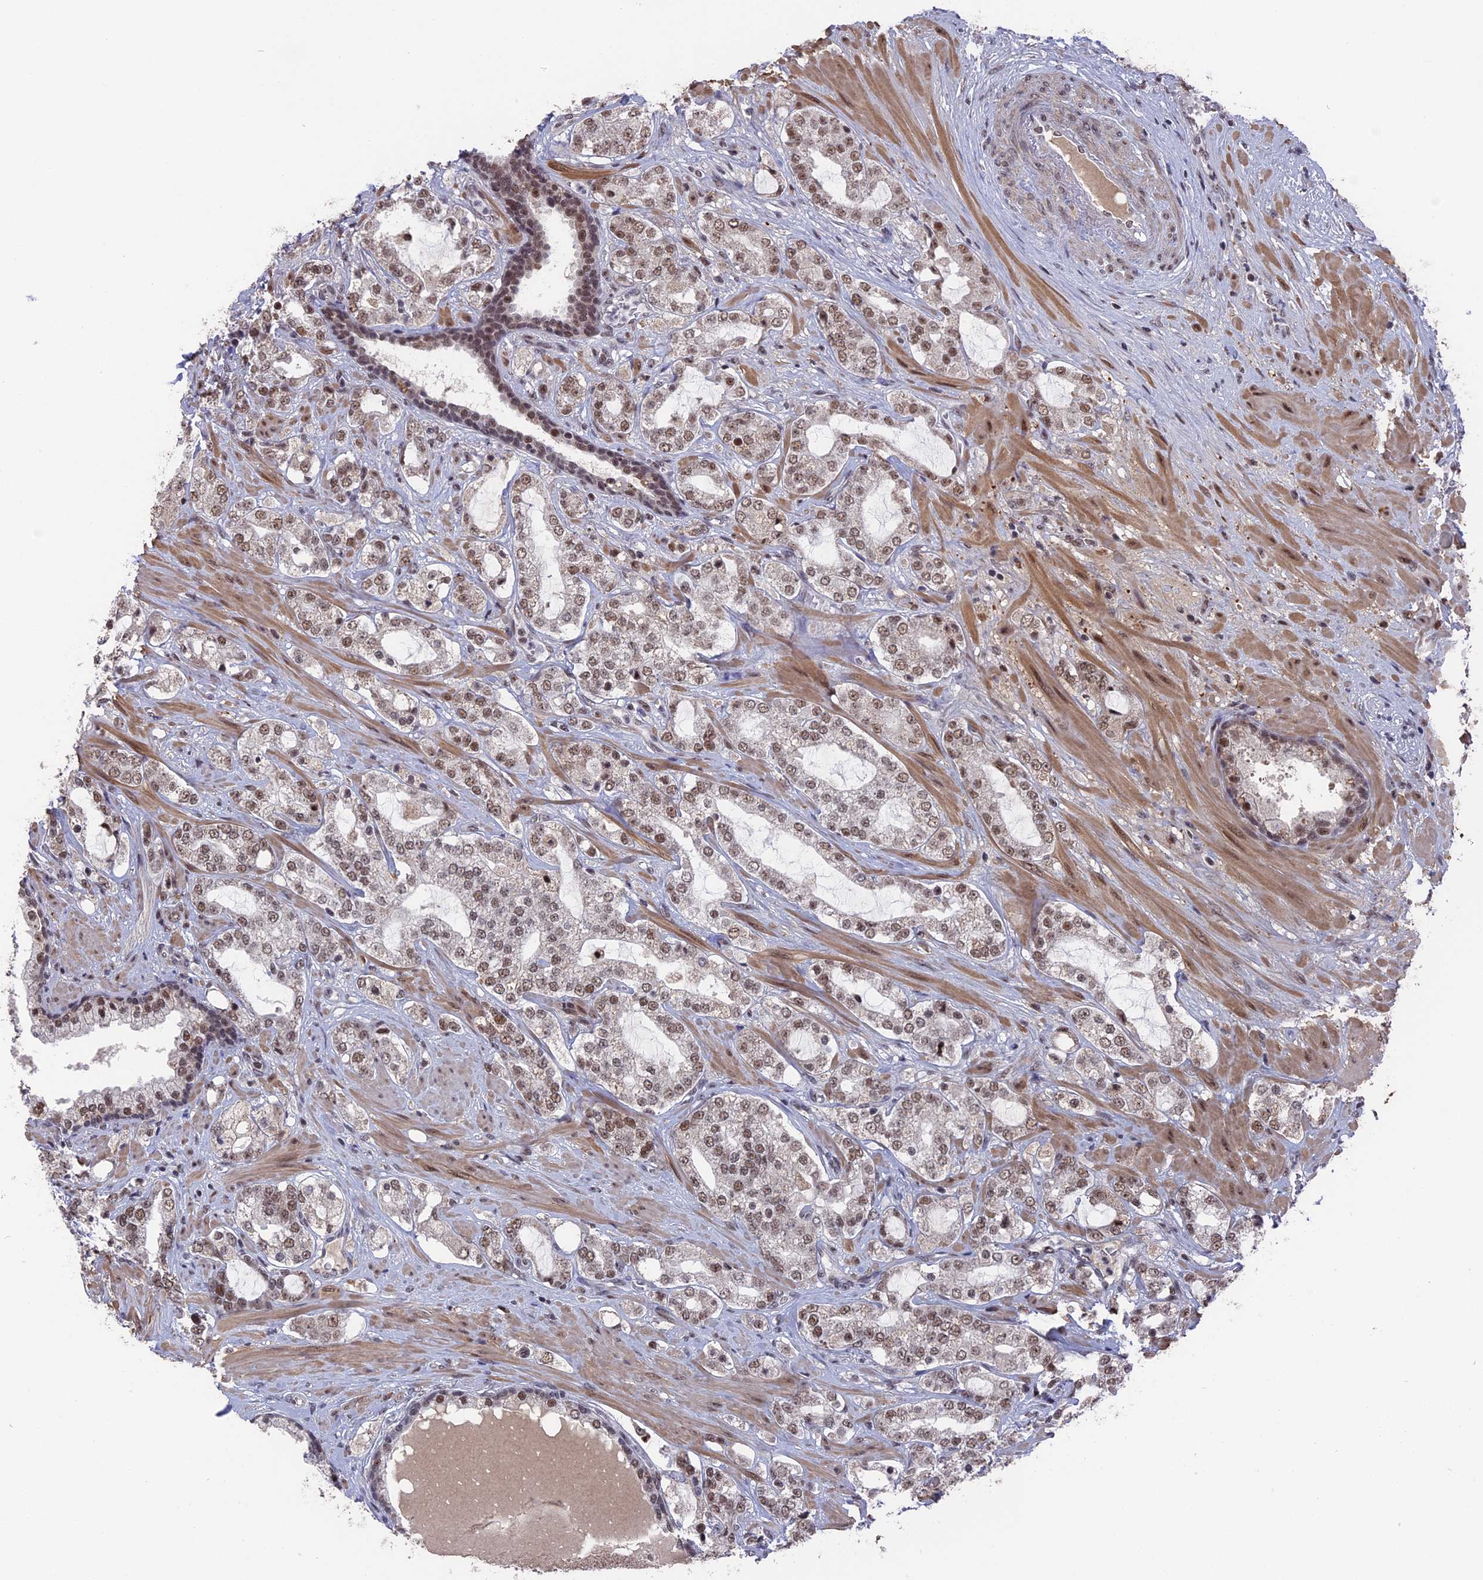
{"staining": {"intensity": "moderate", "quantity": ">75%", "location": "nuclear"}, "tissue": "prostate cancer", "cell_type": "Tumor cells", "image_type": "cancer", "snomed": [{"axis": "morphology", "description": "Adenocarcinoma, High grade"}, {"axis": "topography", "description": "Prostate"}], "caption": "The image exhibits staining of prostate high-grade adenocarcinoma, revealing moderate nuclear protein staining (brown color) within tumor cells.", "gene": "SF3A2", "patient": {"sex": "male", "age": 64}}